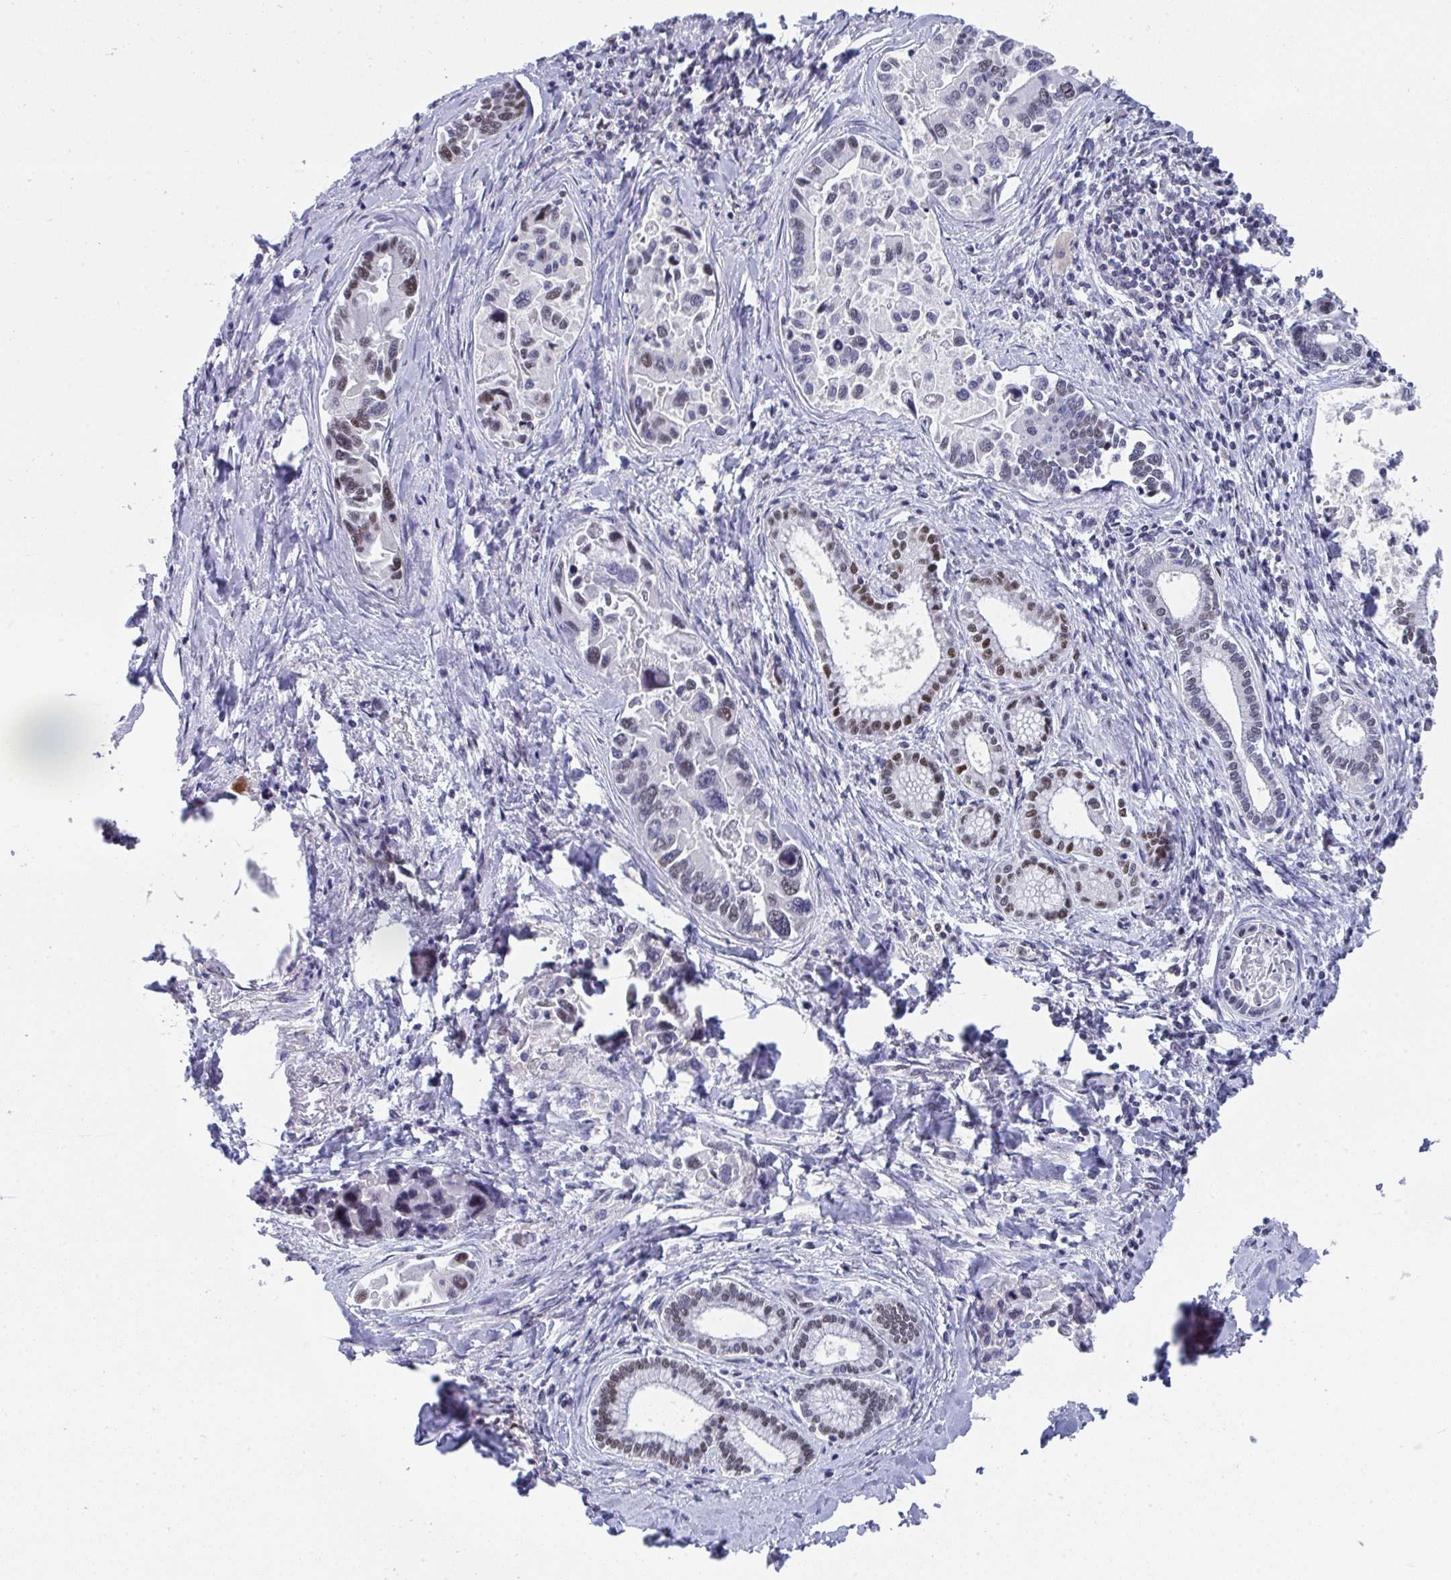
{"staining": {"intensity": "moderate", "quantity": "<25%", "location": "nuclear"}, "tissue": "liver cancer", "cell_type": "Tumor cells", "image_type": "cancer", "snomed": [{"axis": "morphology", "description": "Cholangiocarcinoma"}, {"axis": "topography", "description": "Liver"}], "caption": "Approximately <25% of tumor cells in cholangiocarcinoma (liver) display moderate nuclear protein positivity as visualized by brown immunohistochemical staining.", "gene": "JDP2", "patient": {"sex": "male", "age": 66}}